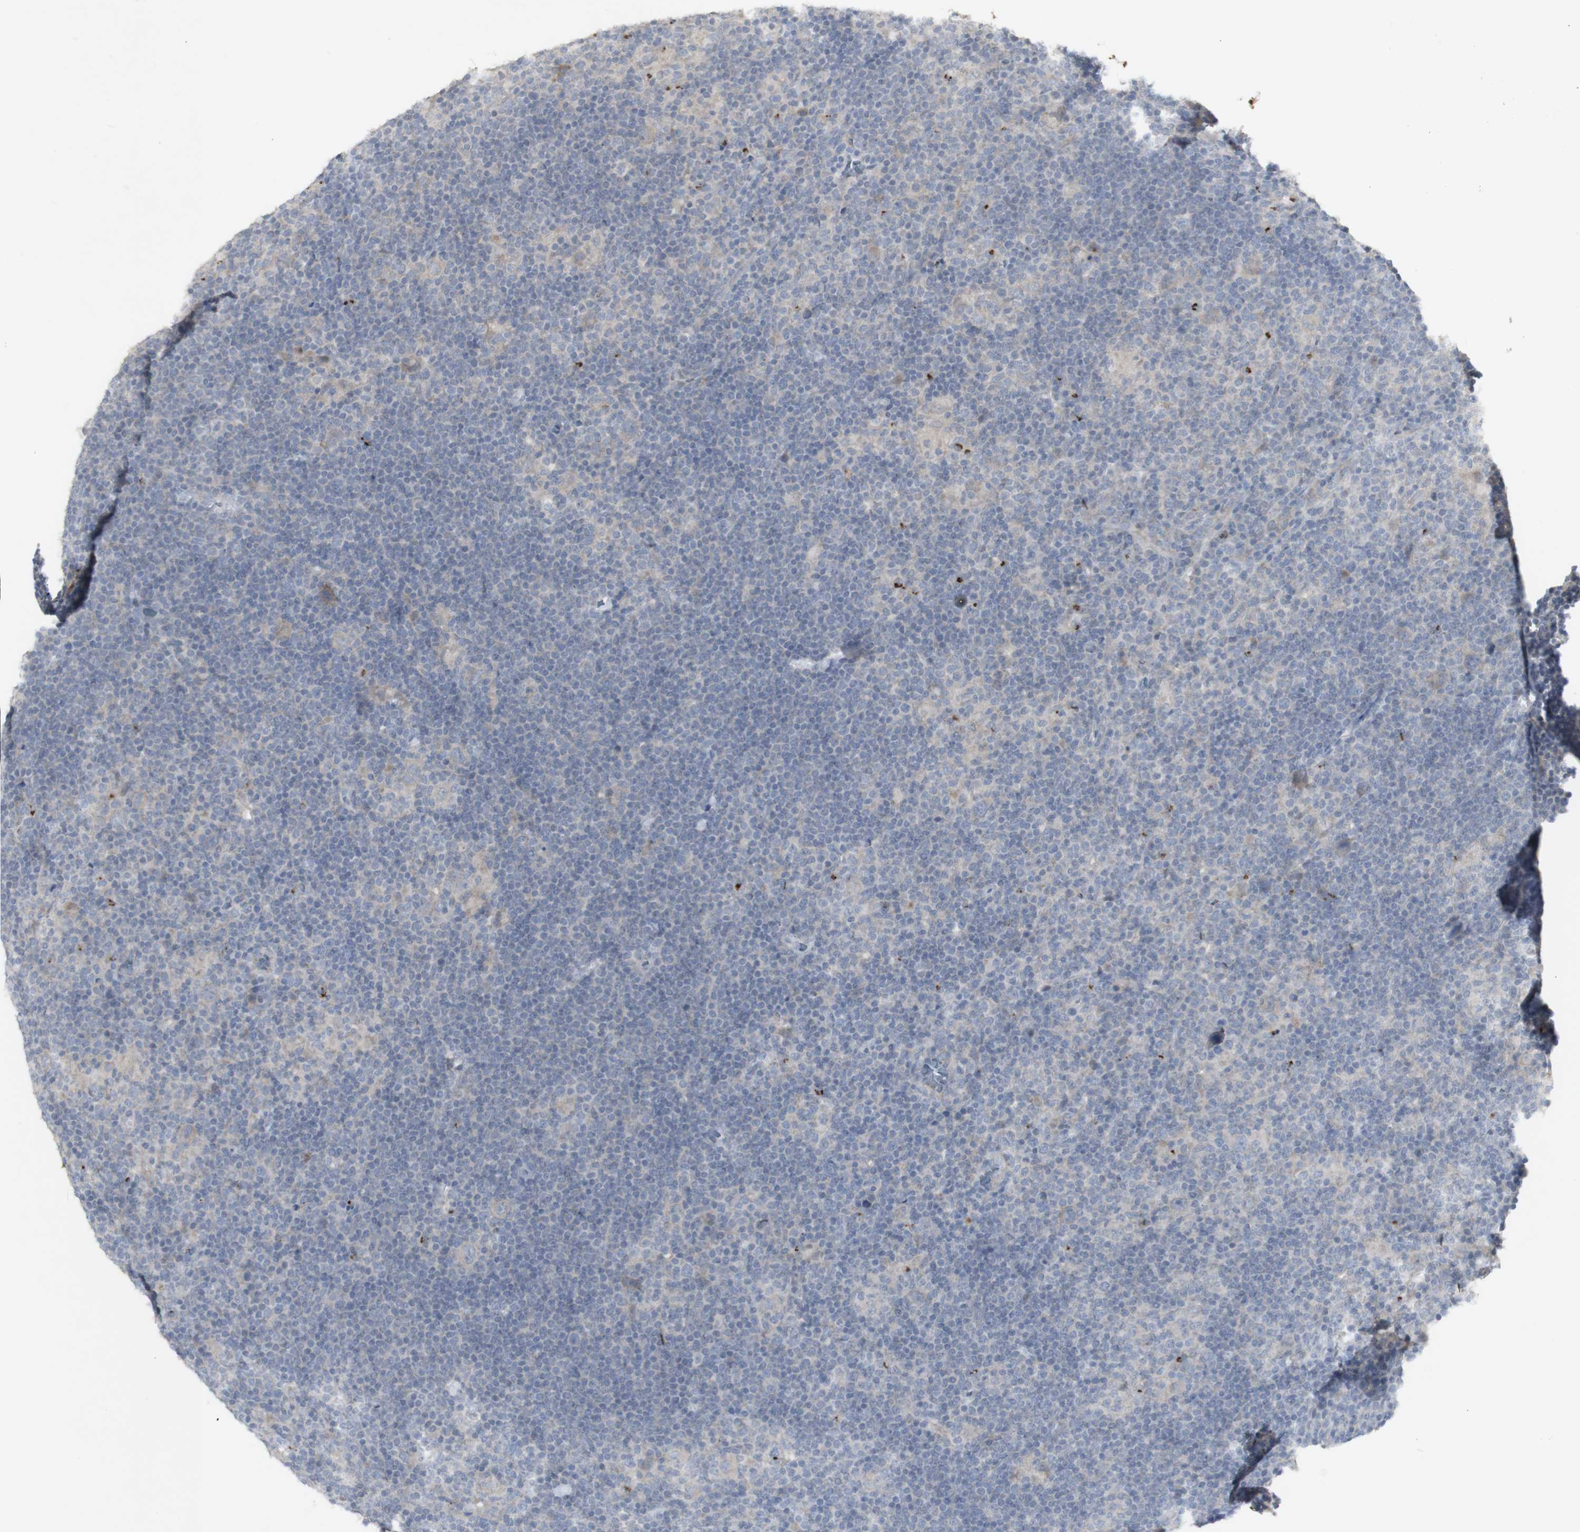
{"staining": {"intensity": "weak", "quantity": "25%-75%", "location": "cytoplasmic/membranous"}, "tissue": "lymphoma", "cell_type": "Tumor cells", "image_type": "cancer", "snomed": [{"axis": "morphology", "description": "Hodgkin's disease, NOS"}, {"axis": "topography", "description": "Lymph node"}], "caption": "Immunohistochemical staining of human lymphoma reveals low levels of weak cytoplasmic/membranous staining in about 25%-75% of tumor cells. The staining is performed using DAB (3,3'-diaminobenzidine) brown chromogen to label protein expression. The nuclei are counter-stained blue using hematoxylin.", "gene": "INS", "patient": {"sex": "female", "age": 57}}